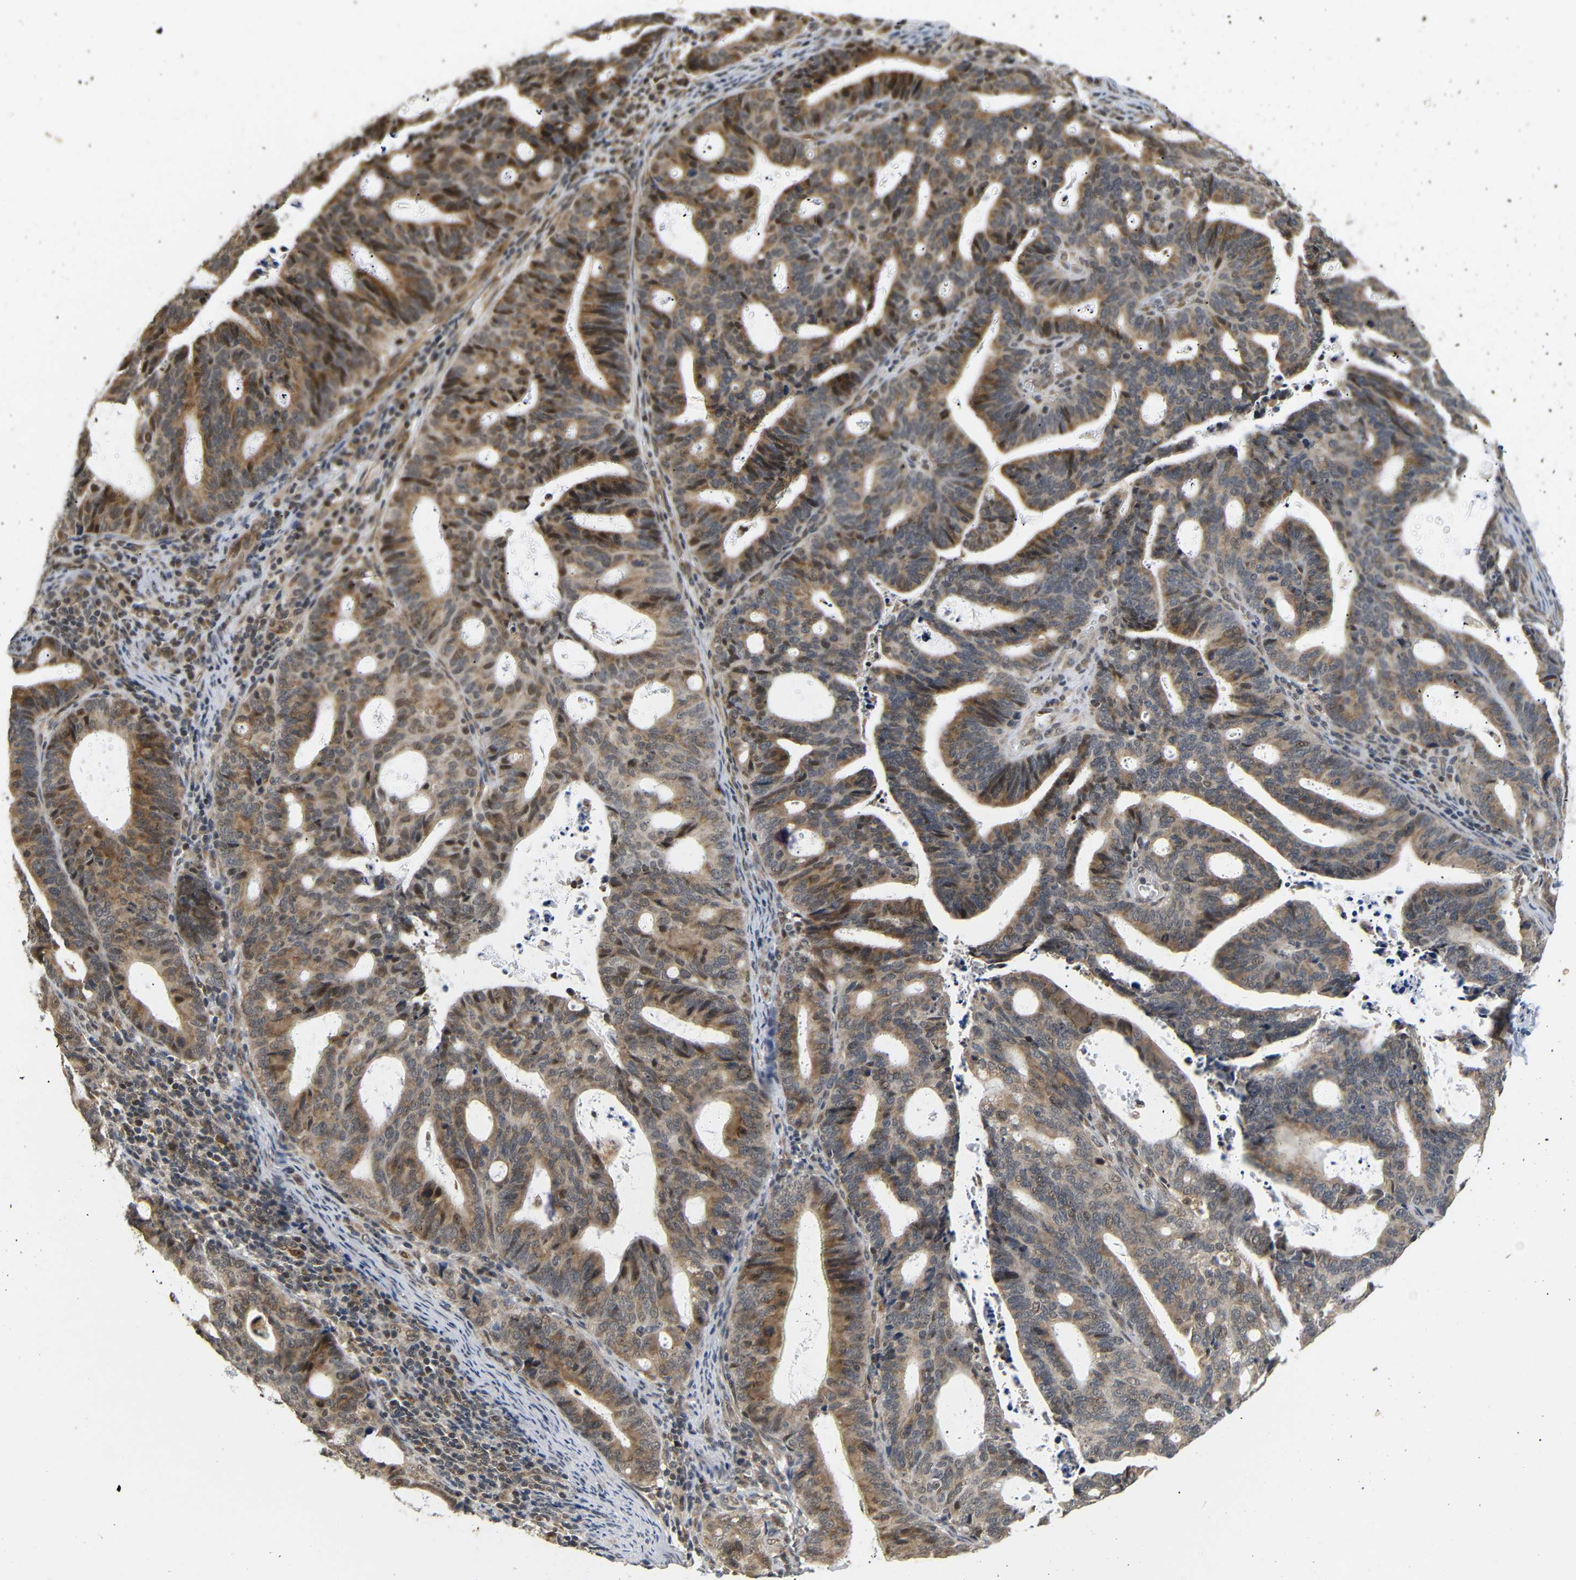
{"staining": {"intensity": "moderate", "quantity": ">75%", "location": "cytoplasmic/membranous,nuclear"}, "tissue": "endometrial cancer", "cell_type": "Tumor cells", "image_type": "cancer", "snomed": [{"axis": "morphology", "description": "Adenocarcinoma, NOS"}, {"axis": "topography", "description": "Uterus"}], "caption": "Endometrial adenocarcinoma stained for a protein (brown) shows moderate cytoplasmic/membranous and nuclear positive staining in approximately >75% of tumor cells.", "gene": "GJA5", "patient": {"sex": "female", "age": 83}}